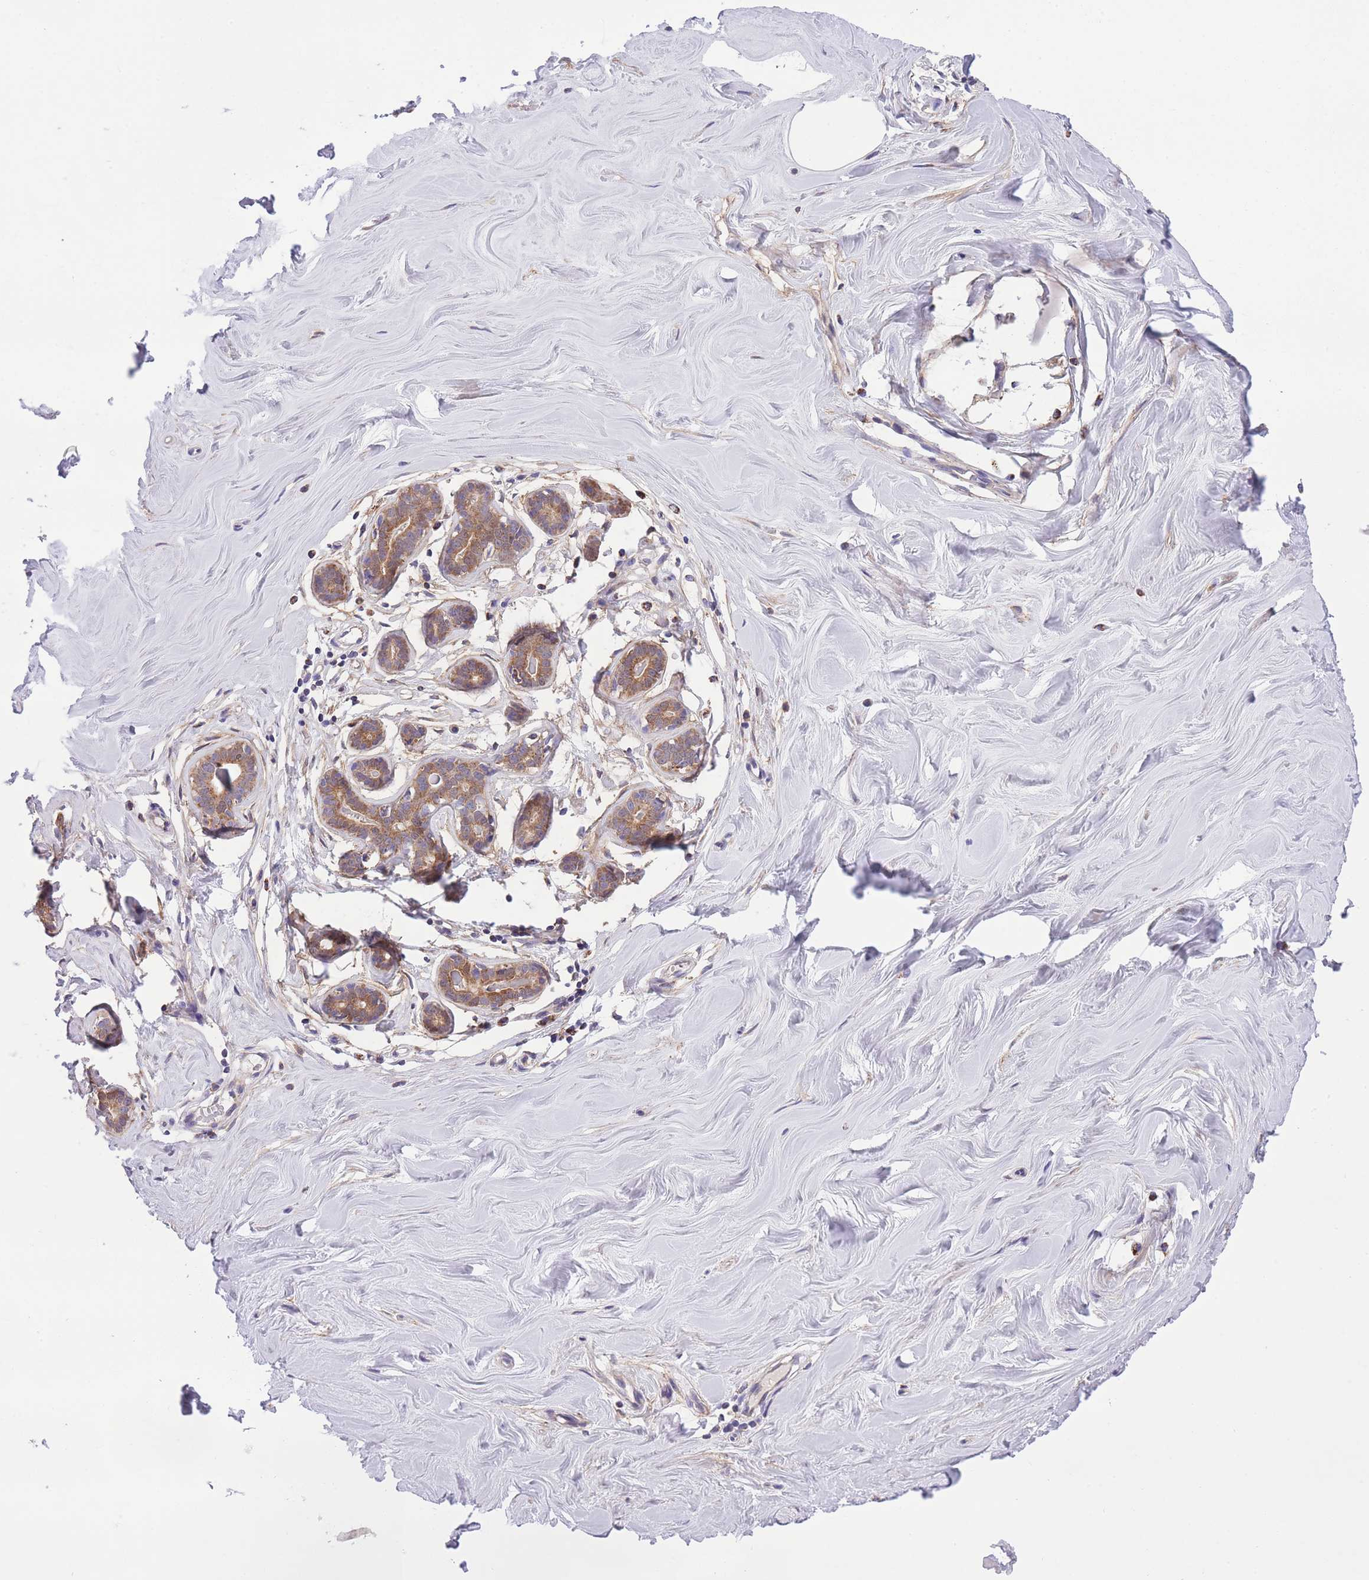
{"staining": {"intensity": "moderate", "quantity": ">75%", "location": "cytoplasmic/membranous"}, "tissue": "breast", "cell_type": "Adipocytes", "image_type": "normal", "snomed": [{"axis": "morphology", "description": "Normal tissue, NOS"}, {"axis": "topography", "description": "Breast"}], "caption": "Immunohistochemistry of unremarkable breast exhibits medium levels of moderate cytoplasmic/membranous expression in approximately >75% of adipocytes.", "gene": "ST3GAL3", "patient": {"sex": "female", "age": 25}}